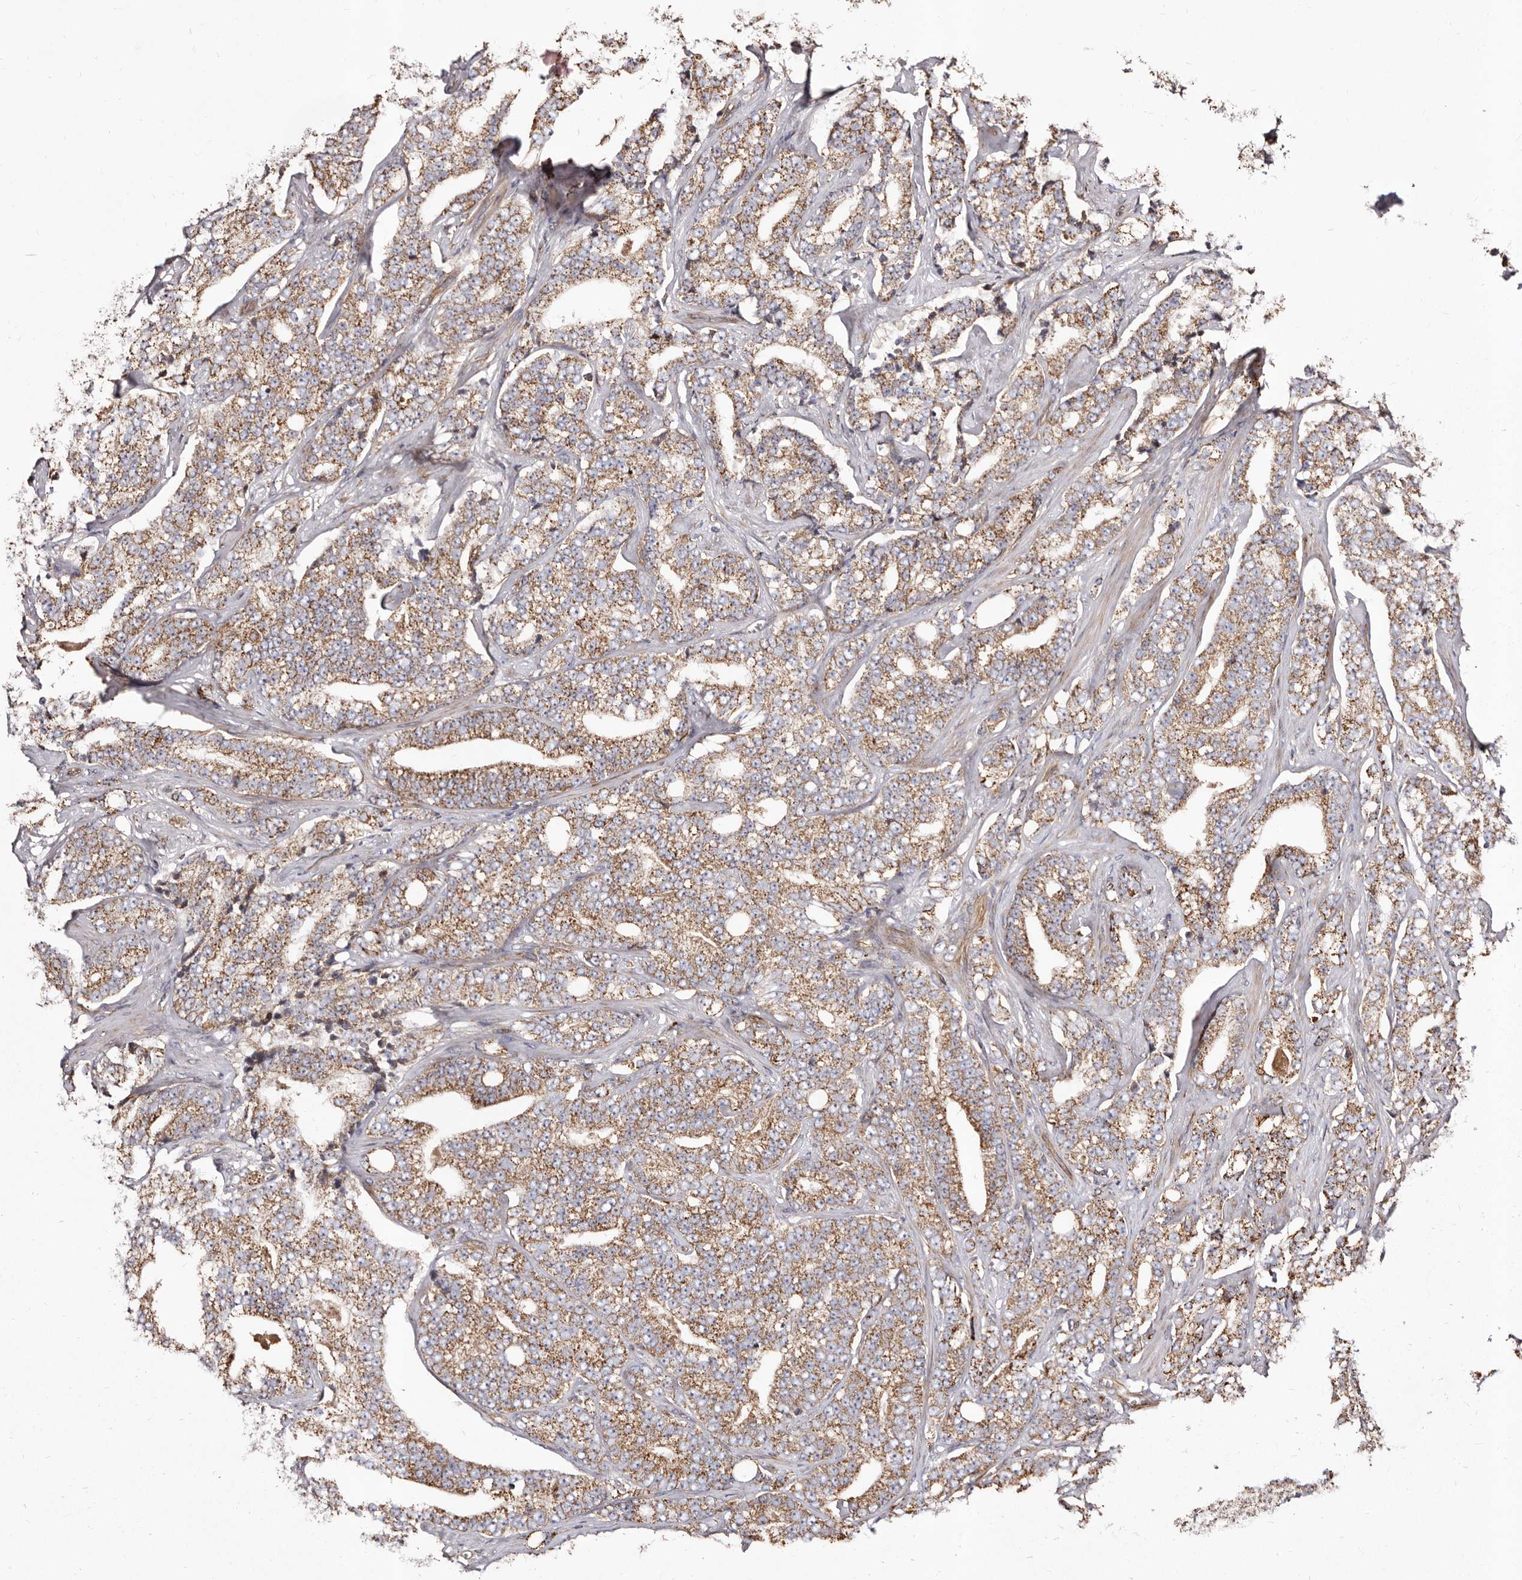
{"staining": {"intensity": "moderate", "quantity": ">75%", "location": "cytoplasmic/membranous"}, "tissue": "prostate cancer", "cell_type": "Tumor cells", "image_type": "cancer", "snomed": [{"axis": "morphology", "description": "Adenocarcinoma, High grade"}, {"axis": "topography", "description": "Prostate and seminal vesicle, NOS"}], "caption": "An immunohistochemistry (IHC) histopathology image of tumor tissue is shown. Protein staining in brown shows moderate cytoplasmic/membranous positivity in prostate cancer within tumor cells. (Stains: DAB in brown, nuclei in blue, Microscopy: brightfield microscopy at high magnification).", "gene": "LUZP1", "patient": {"sex": "male", "age": 67}}